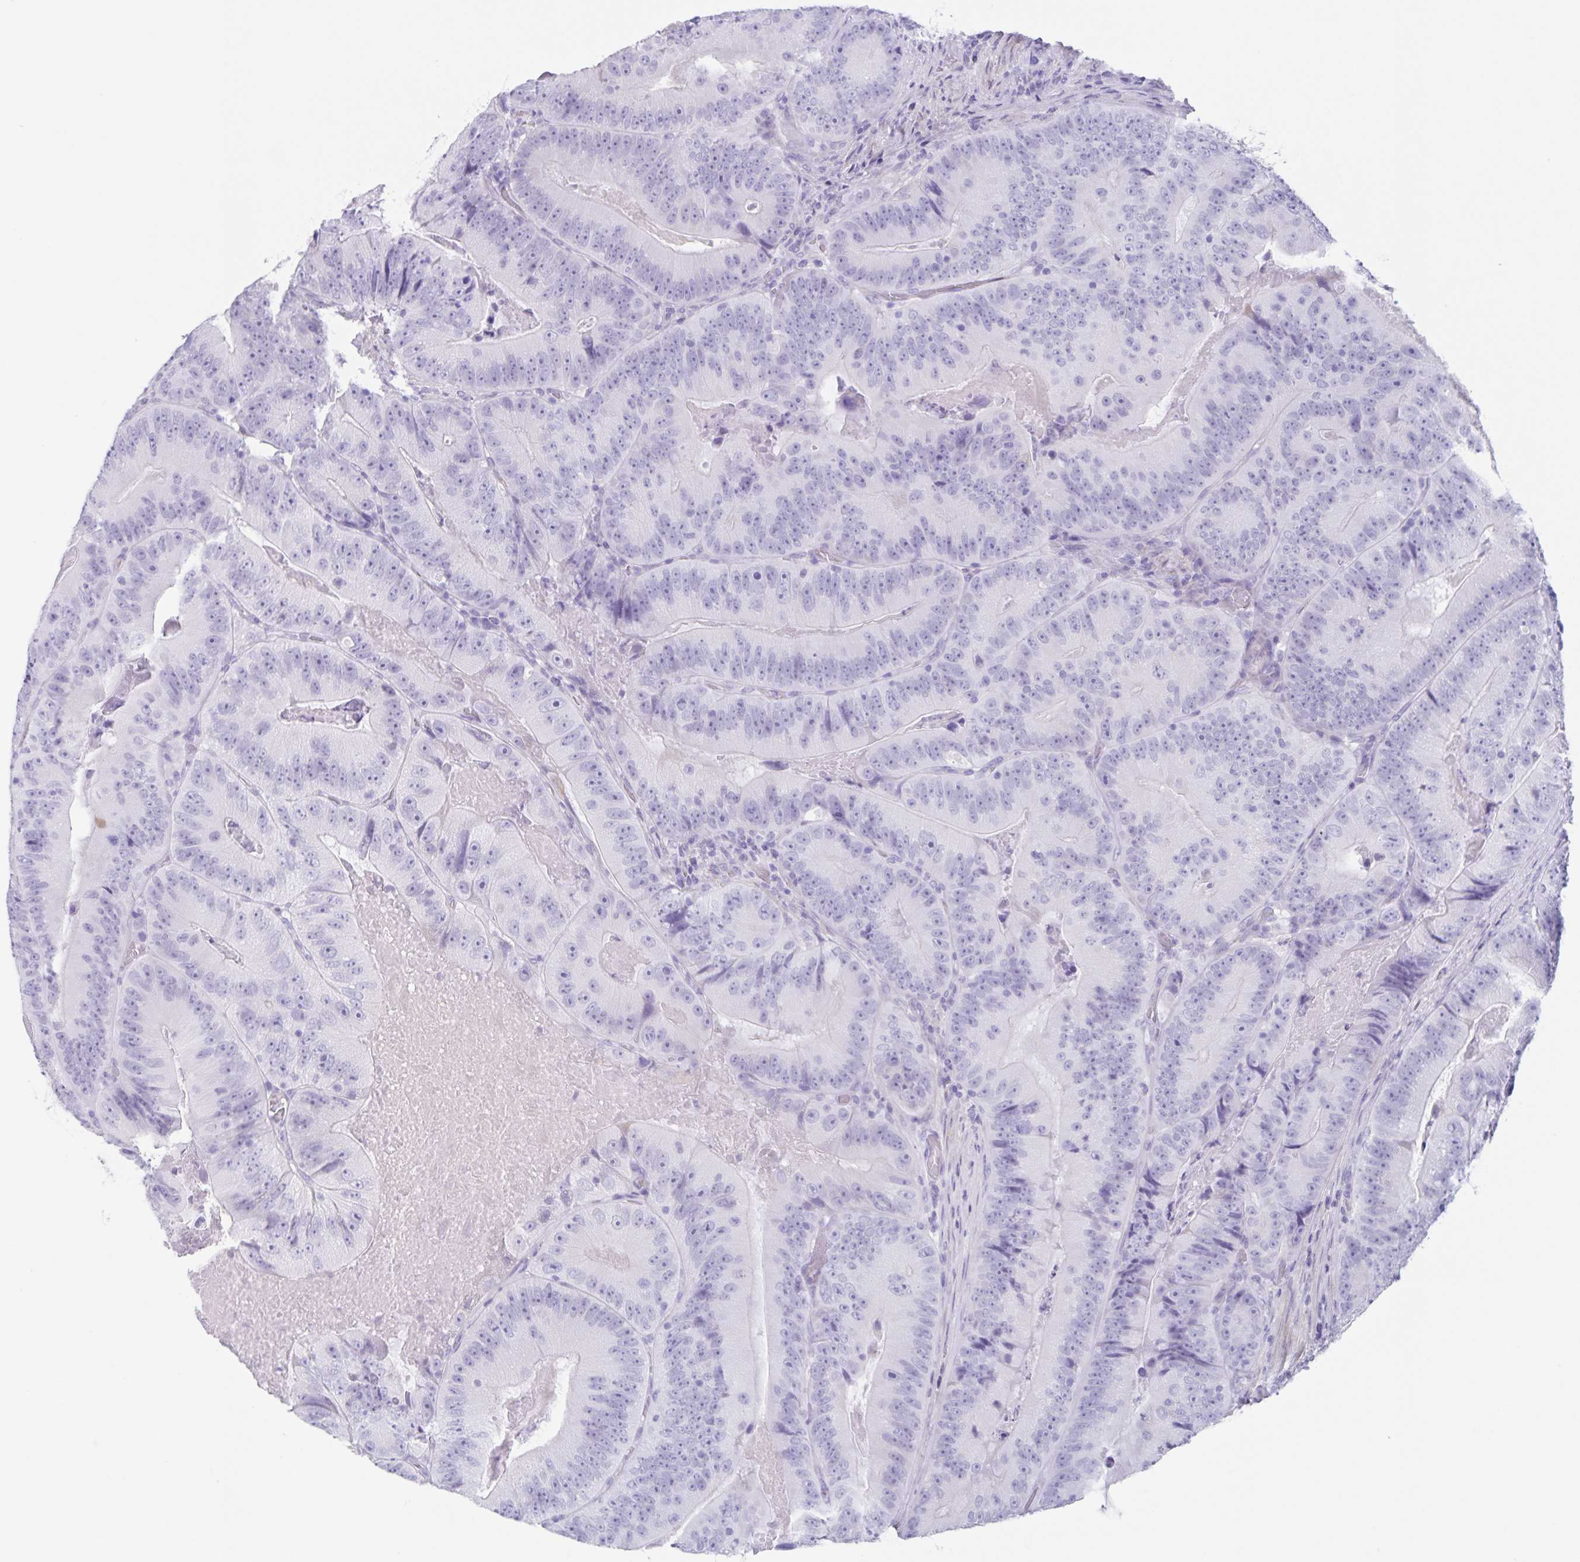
{"staining": {"intensity": "negative", "quantity": "none", "location": "none"}, "tissue": "colorectal cancer", "cell_type": "Tumor cells", "image_type": "cancer", "snomed": [{"axis": "morphology", "description": "Adenocarcinoma, NOS"}, {"axis": "topography", "description": "Colon"}], "caption": "Photomicrograph shows no significant protein positivity in tumor cells of adenocarcinoma (colorectal).", "gene": "C11orf42", "patient": {"sex": "female", "age": 86}}